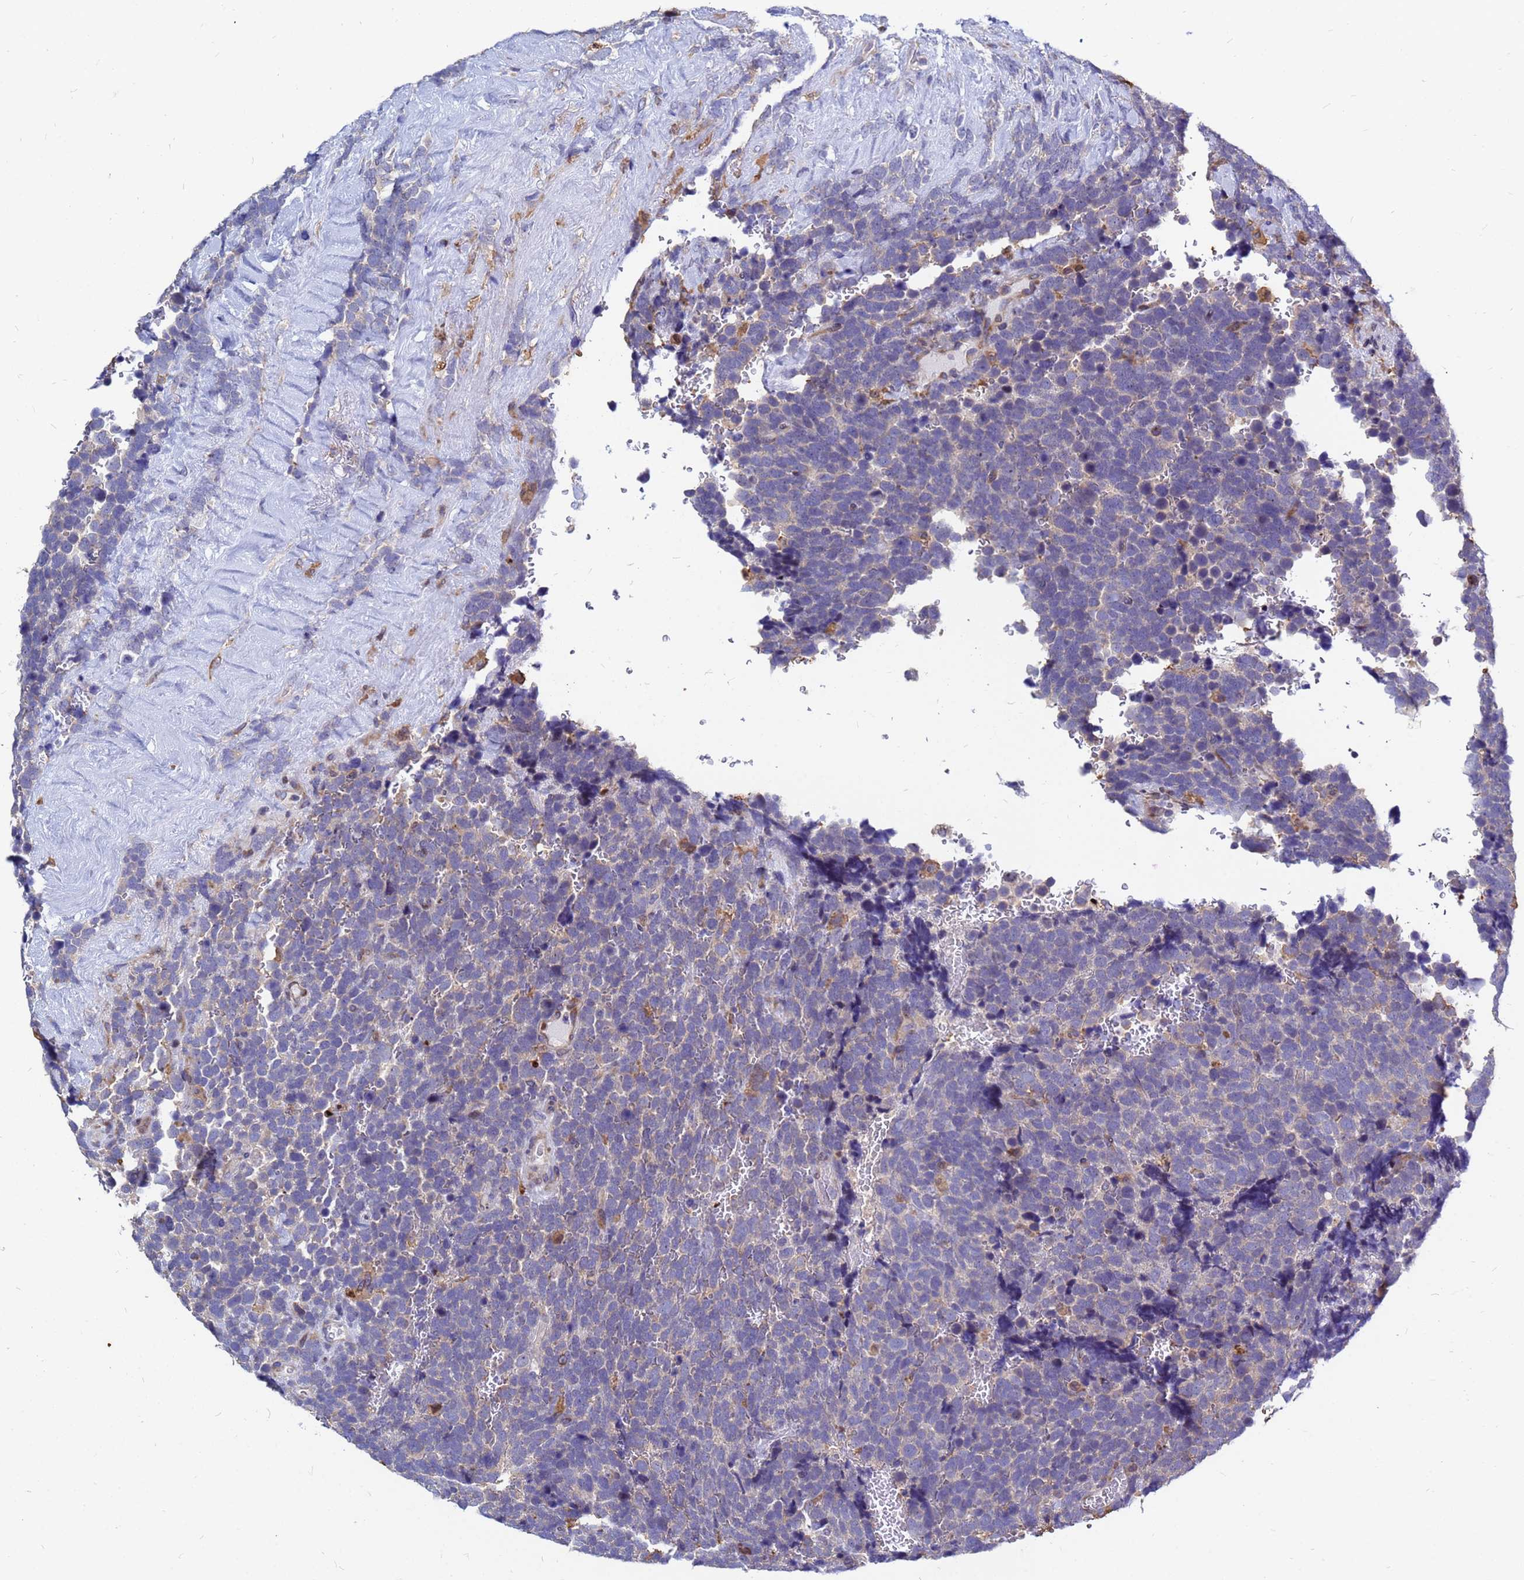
{"staining": {"intensity": "negative", "quantity": "none", "location": "none"}, "tissue": "urothelial cancer", "cell_type": "Tumor cells", "image_type": "cancer", "snomed": [{"axis": "morphology", "description": "Urothelial carcinoma, High grade"}, {"axis": "topography", "description": "Urinary bladder"}], "caption": "The image reveals no staining of tumor cells in urothelial carcinoma (high-grade).", "gene": "MOB2", "patient": {"sex": "female", "age": 82}}